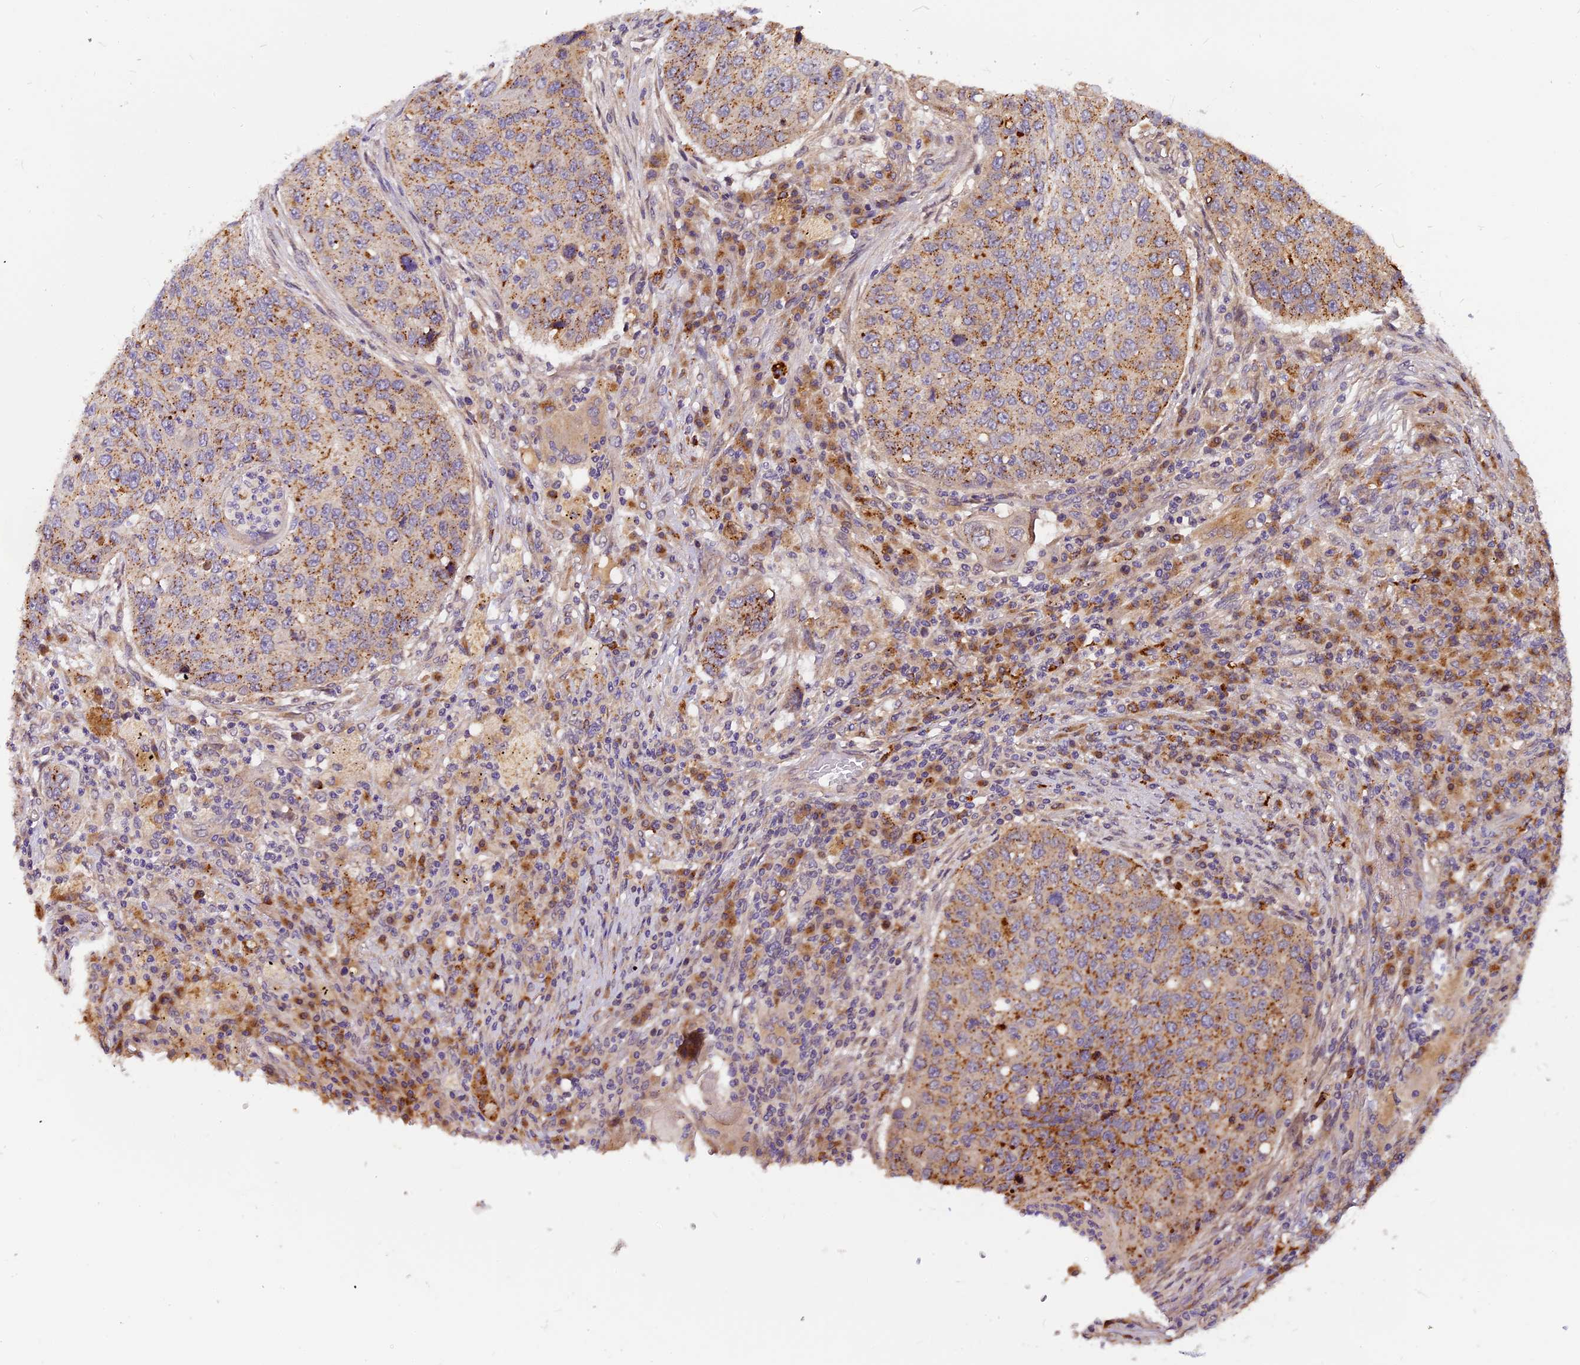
{"staining": {"intensity": "moderate", "quantity": ">75%", "location": "cytoplasmic/membranous"}, "tissue": "lung cancer", "cell_type": "Tumor cells", "image_type": "cancer", "snomed": [{"axis": "morphology", "description": "Squamous cell carcinoma, NOS"}, {"axis": "topography", "description": "Lung"}], "caption": "Protein analysis of lung cancer (squamous cell carcinoma) tissue demonstrates moderate cytoplasmic/membranous positivity in about >75% of tumor cells.", "gene": "COPE", "patient": {"sex": "female", "age": 63}}